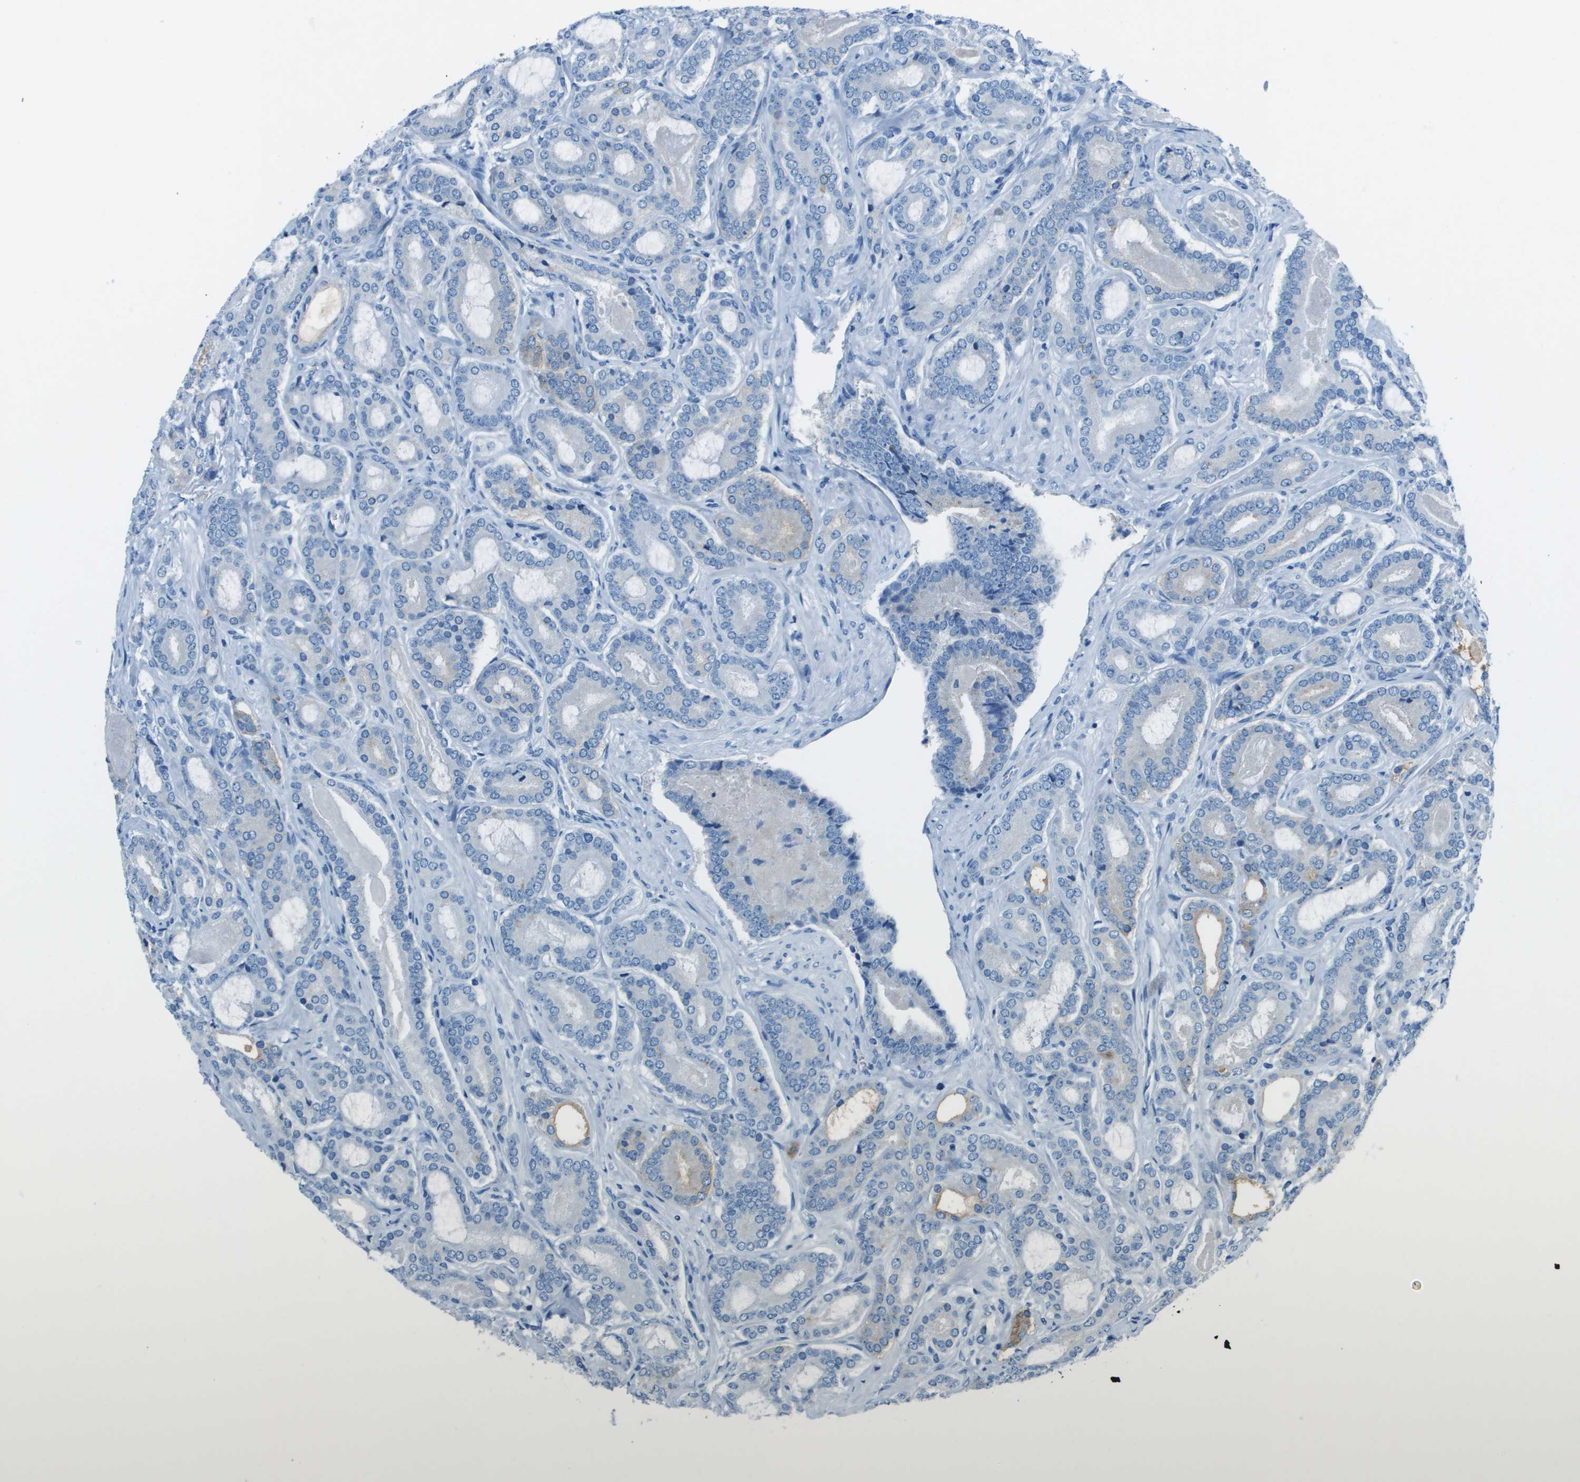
{"staining": {"intensity": "weak", "quantity": "<25%", "location": "cytoplasmic/membranous"}, "tissue": "prostate cancer", "cell_type": "Tumor cells", "image_type": "cancer", "snomed": [{"axis": "morphology", "description": "Adenocarcinoma, High grade"}, {"axis": "topography", "description": "Prostate"}], "caption": "A photomicrograph of prostate cancer (high-grade adenocarcinoma) stained for a protein displays no brown staining in tumor cells.", "gene": "SLC16A10", "patient": {"sex": "male", "age": 60}}